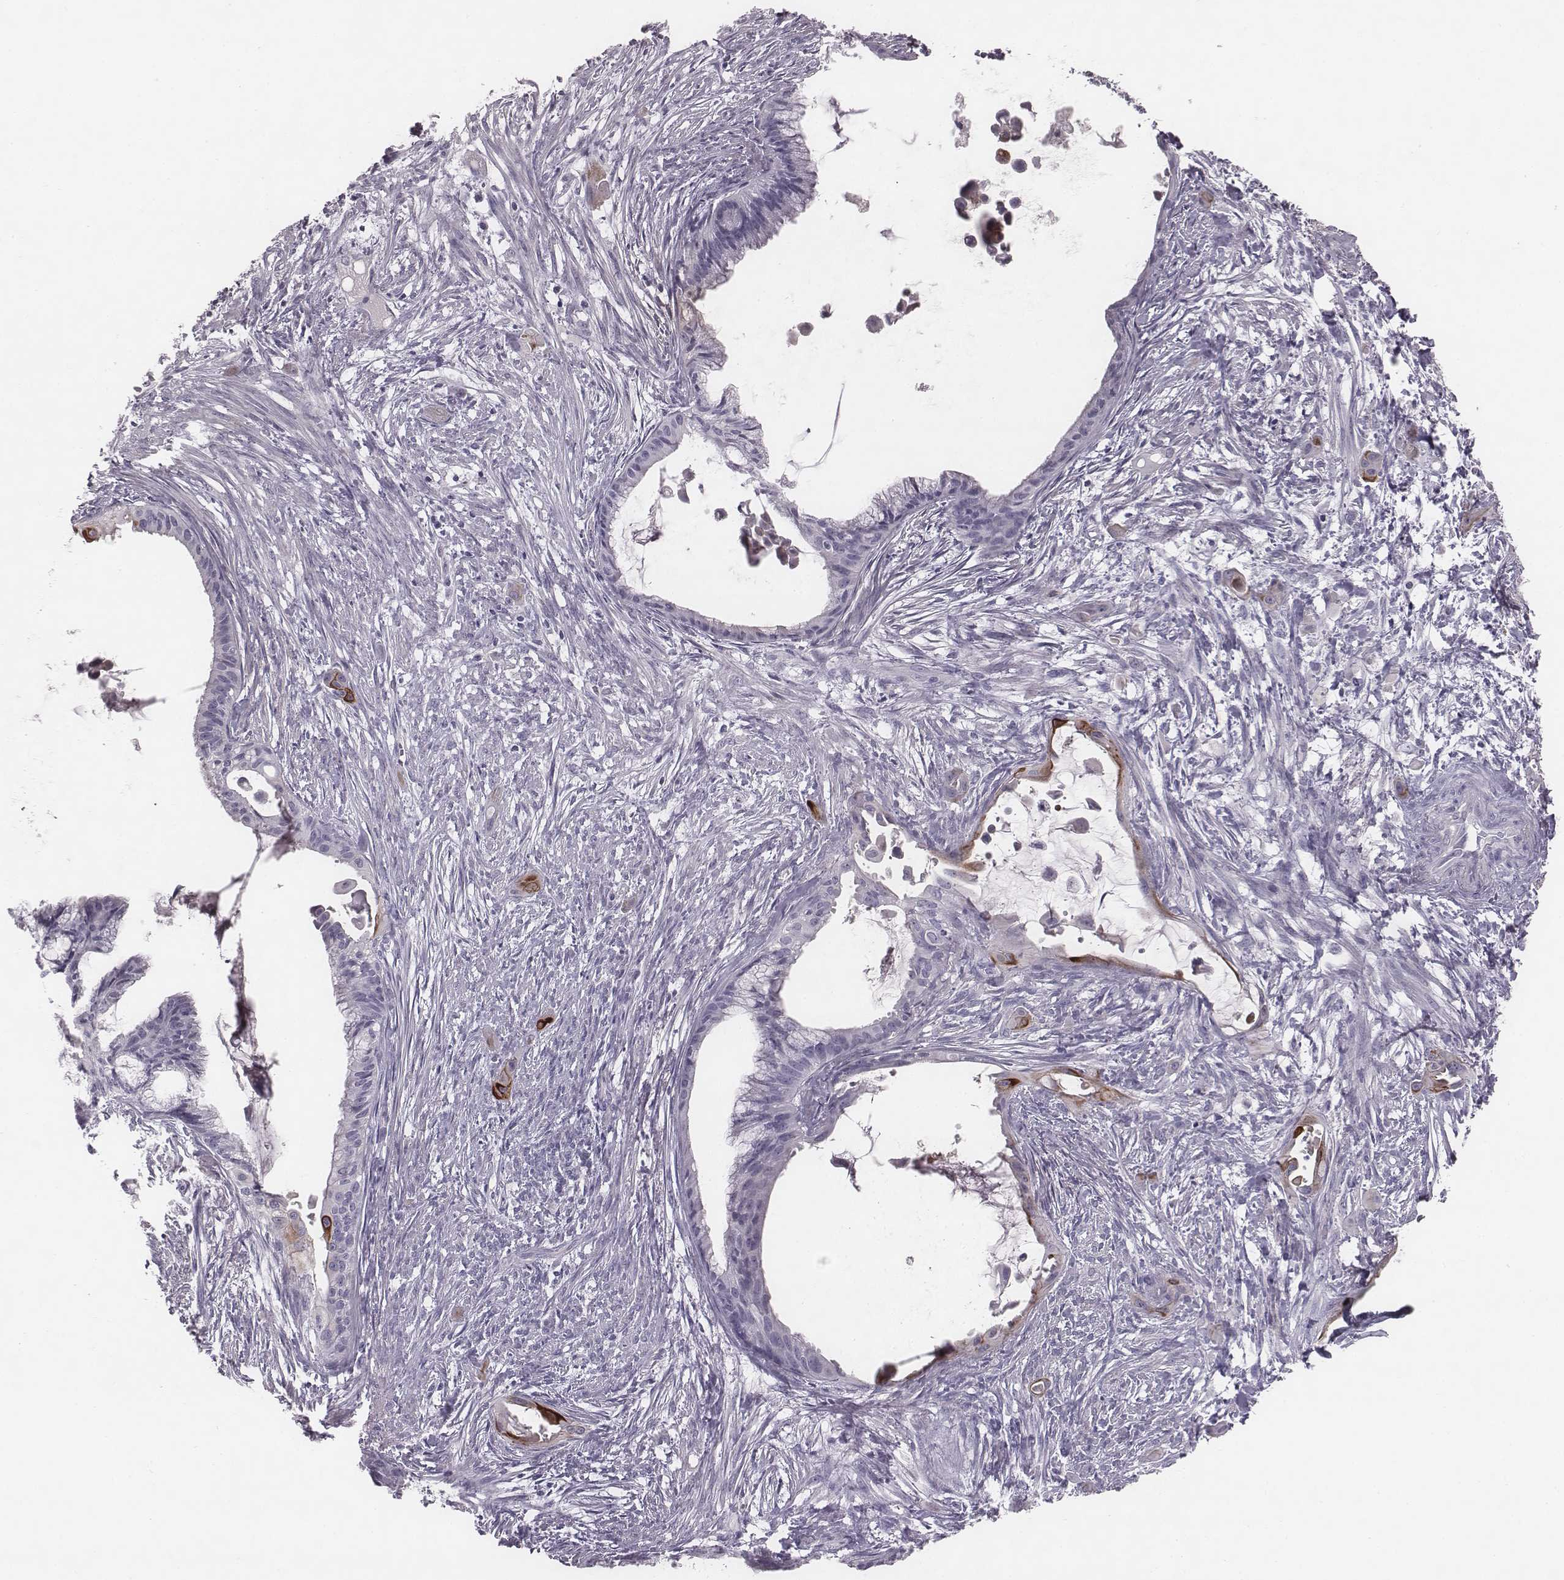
{"staining": {"intensity": "negative", "quantity": "none", "location": "none"}, "tissue": "endometrial cancer", "cell_type": "Tumor cells", "image_type": "cancer", "snomed": [{"axis": "morphology", "description": "Adenocarcinoma, NOS"}, {"axis": "topography", "description": "Endometrium"}], "caption": "Image shows no protein positivity in tumor cells of adenocarcinoma (endometrial) tissue. (Immunohistochemistry (ihc), brightfield microscopy, high magnification).", "gene": "PDE8B", "patient": {"sex": "female", "age": 86}}